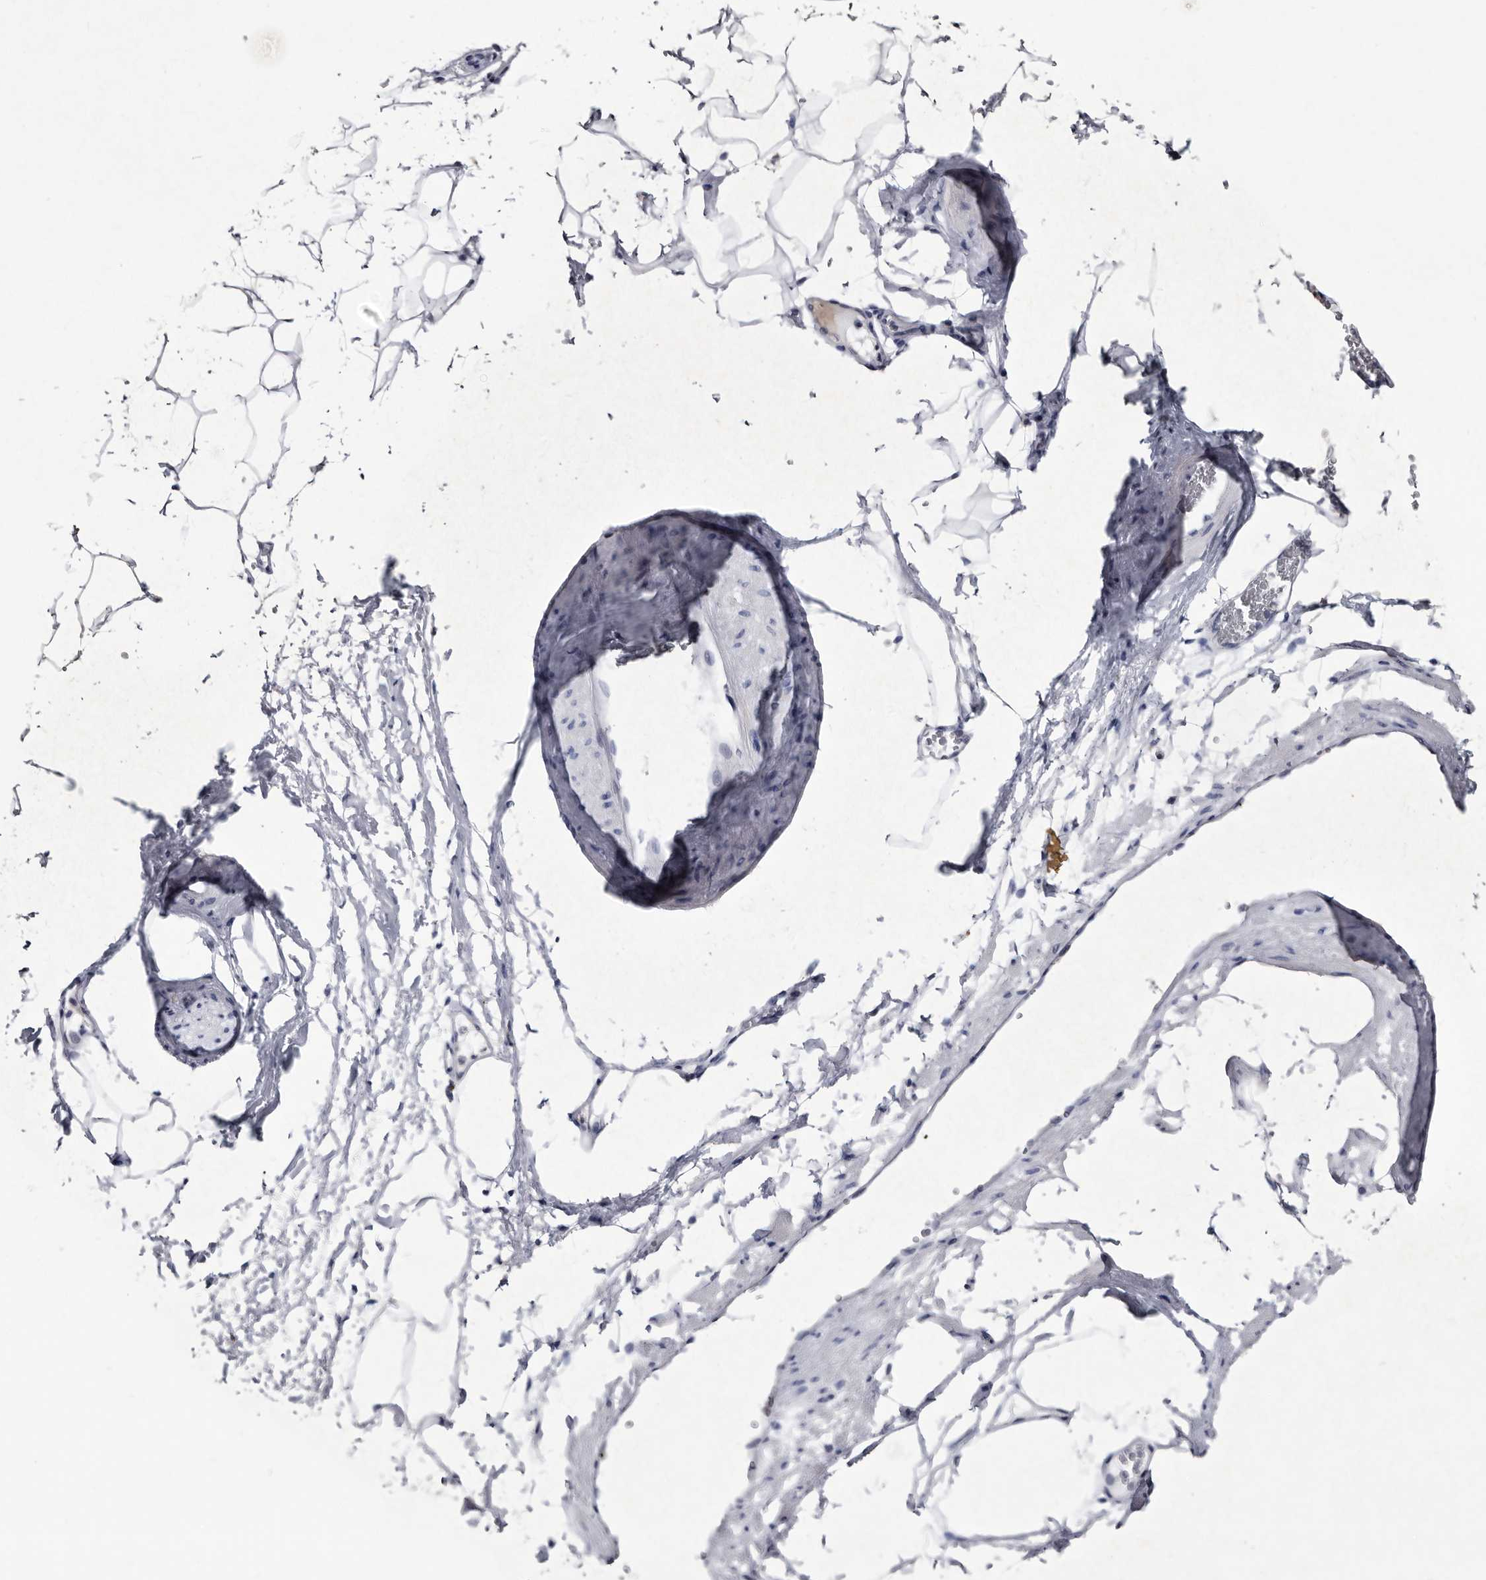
{"staining": {"intensity": "weak", "quantity": "25%-75%", "location": "nuclear"}, "tissue": "adipose tissue", "cell_type": "Adipocytes", "image_type": "normal", "snomed": [{"axis": "morphology", "description": "Normal tissue, NOS"}, {"axis": "morphology", "description": "Adenocarcinoma, Low grade"}, {"axis": "topography", "description": "Prostate"}, {"axis": "topography", "description": "Peripheral nerve tissue"}], "caption": "Protein positivity by IHC exhibits weak nuclear positivity in approximately 25%-75% of adipocytes in benign adipose tissue.", "gene": "SERPINB8", "patient": {"sex": "male", "age": 63}}